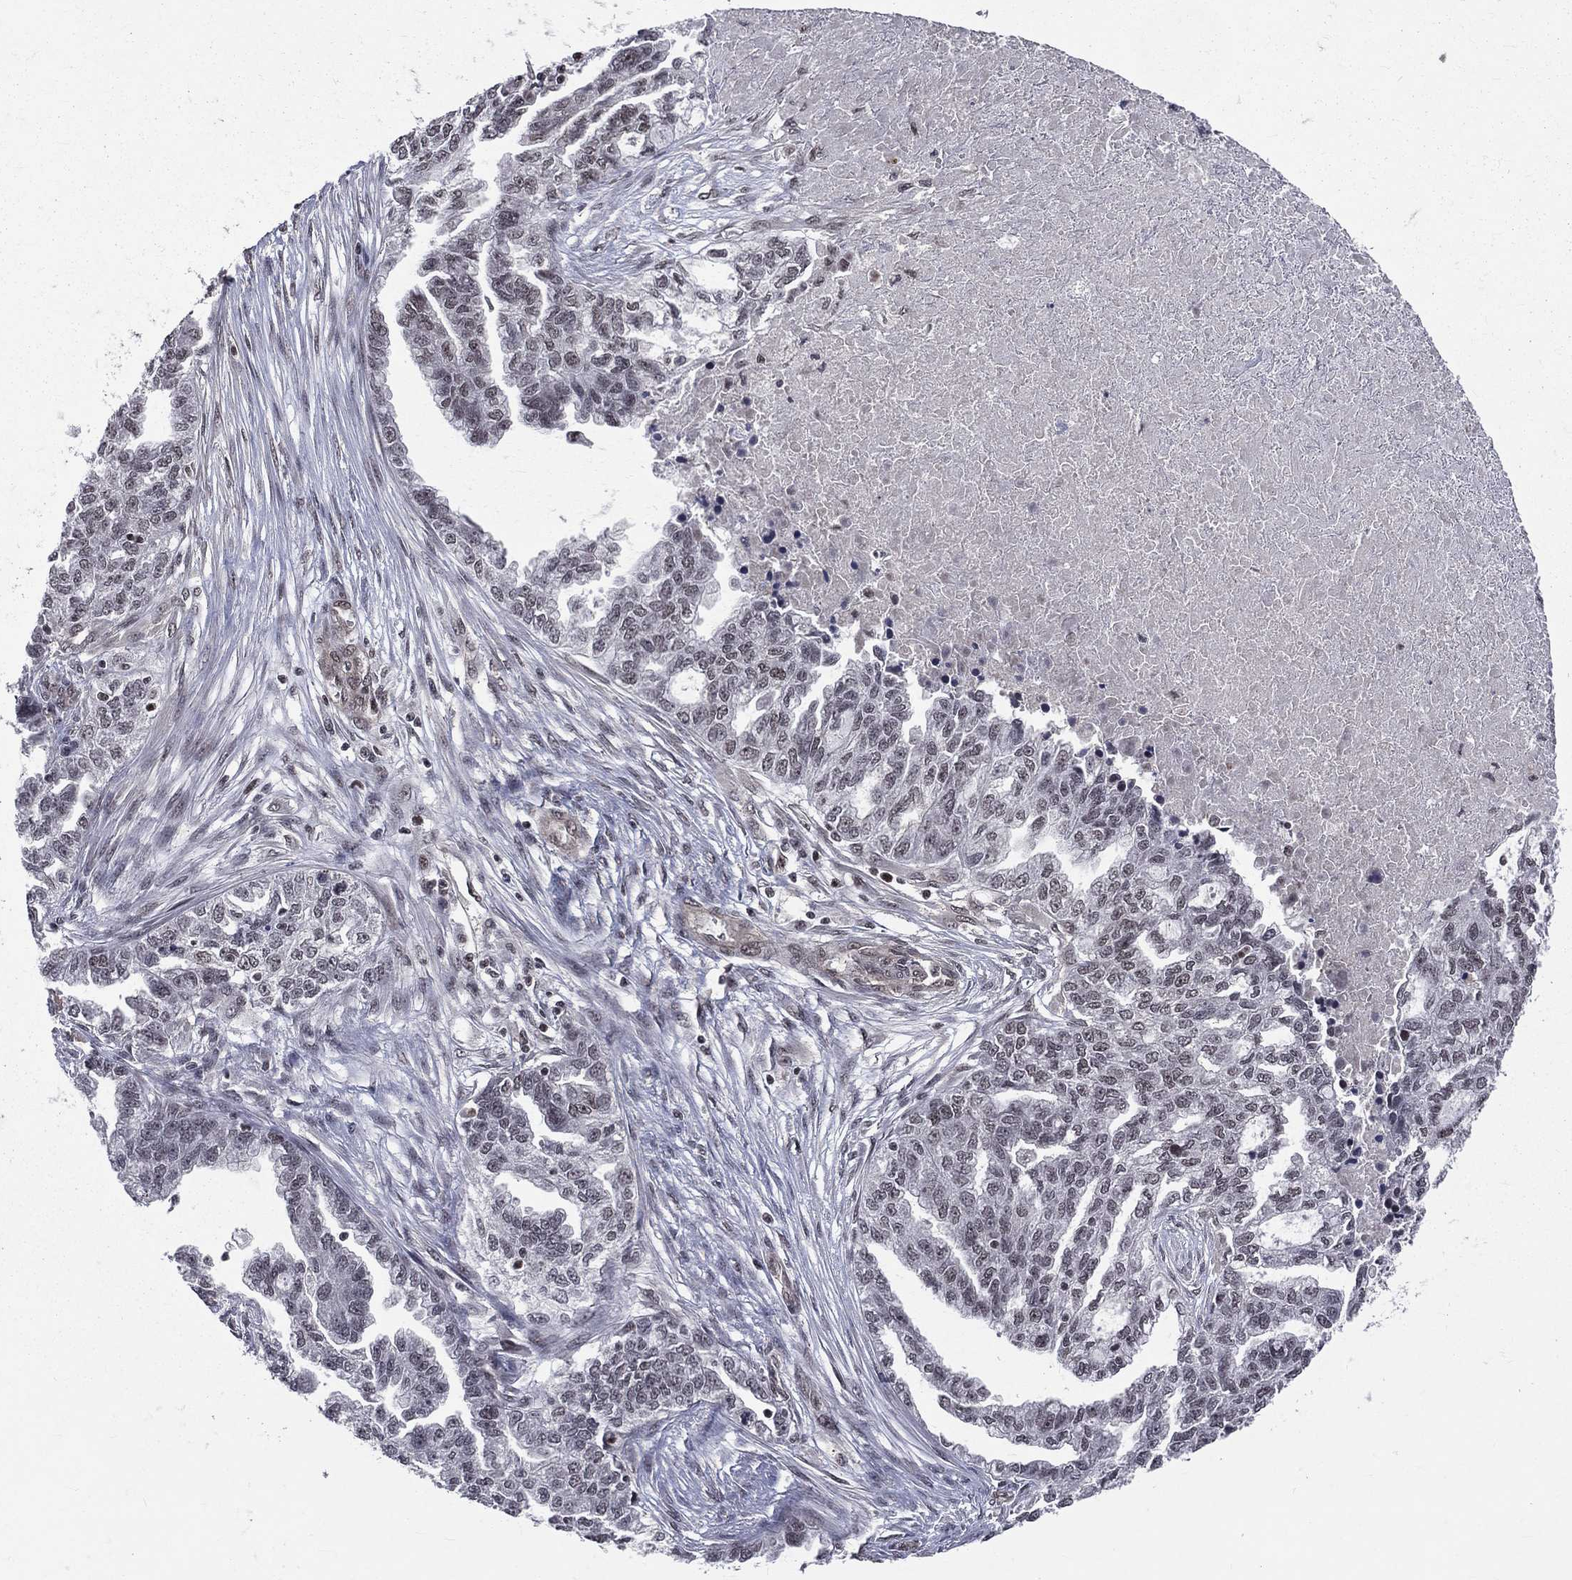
{"staining": {"intensity": "moderate", "quantity": "<25%", "location": "nuclear"}, "tissue": "ovarian cancer", "cell_type": "Tumor cells", "image_type": "cancer", "snomed": [{"axis": "morphology", "description": "Cystadenocarcinoma, serous, NOS"}, {"axis": "topography", "description": "Ovary"}], "caption": "An immunohistochemistry (IHC) micrograph of tumor tissue is shown. Protein staining in brown labels moderate nuclear positivity in ovarian cancer (serous cystadenocarcinoma) within tumor cells.", "gene": "SMC3", "patient": {"sex": "female", "age": 51}}